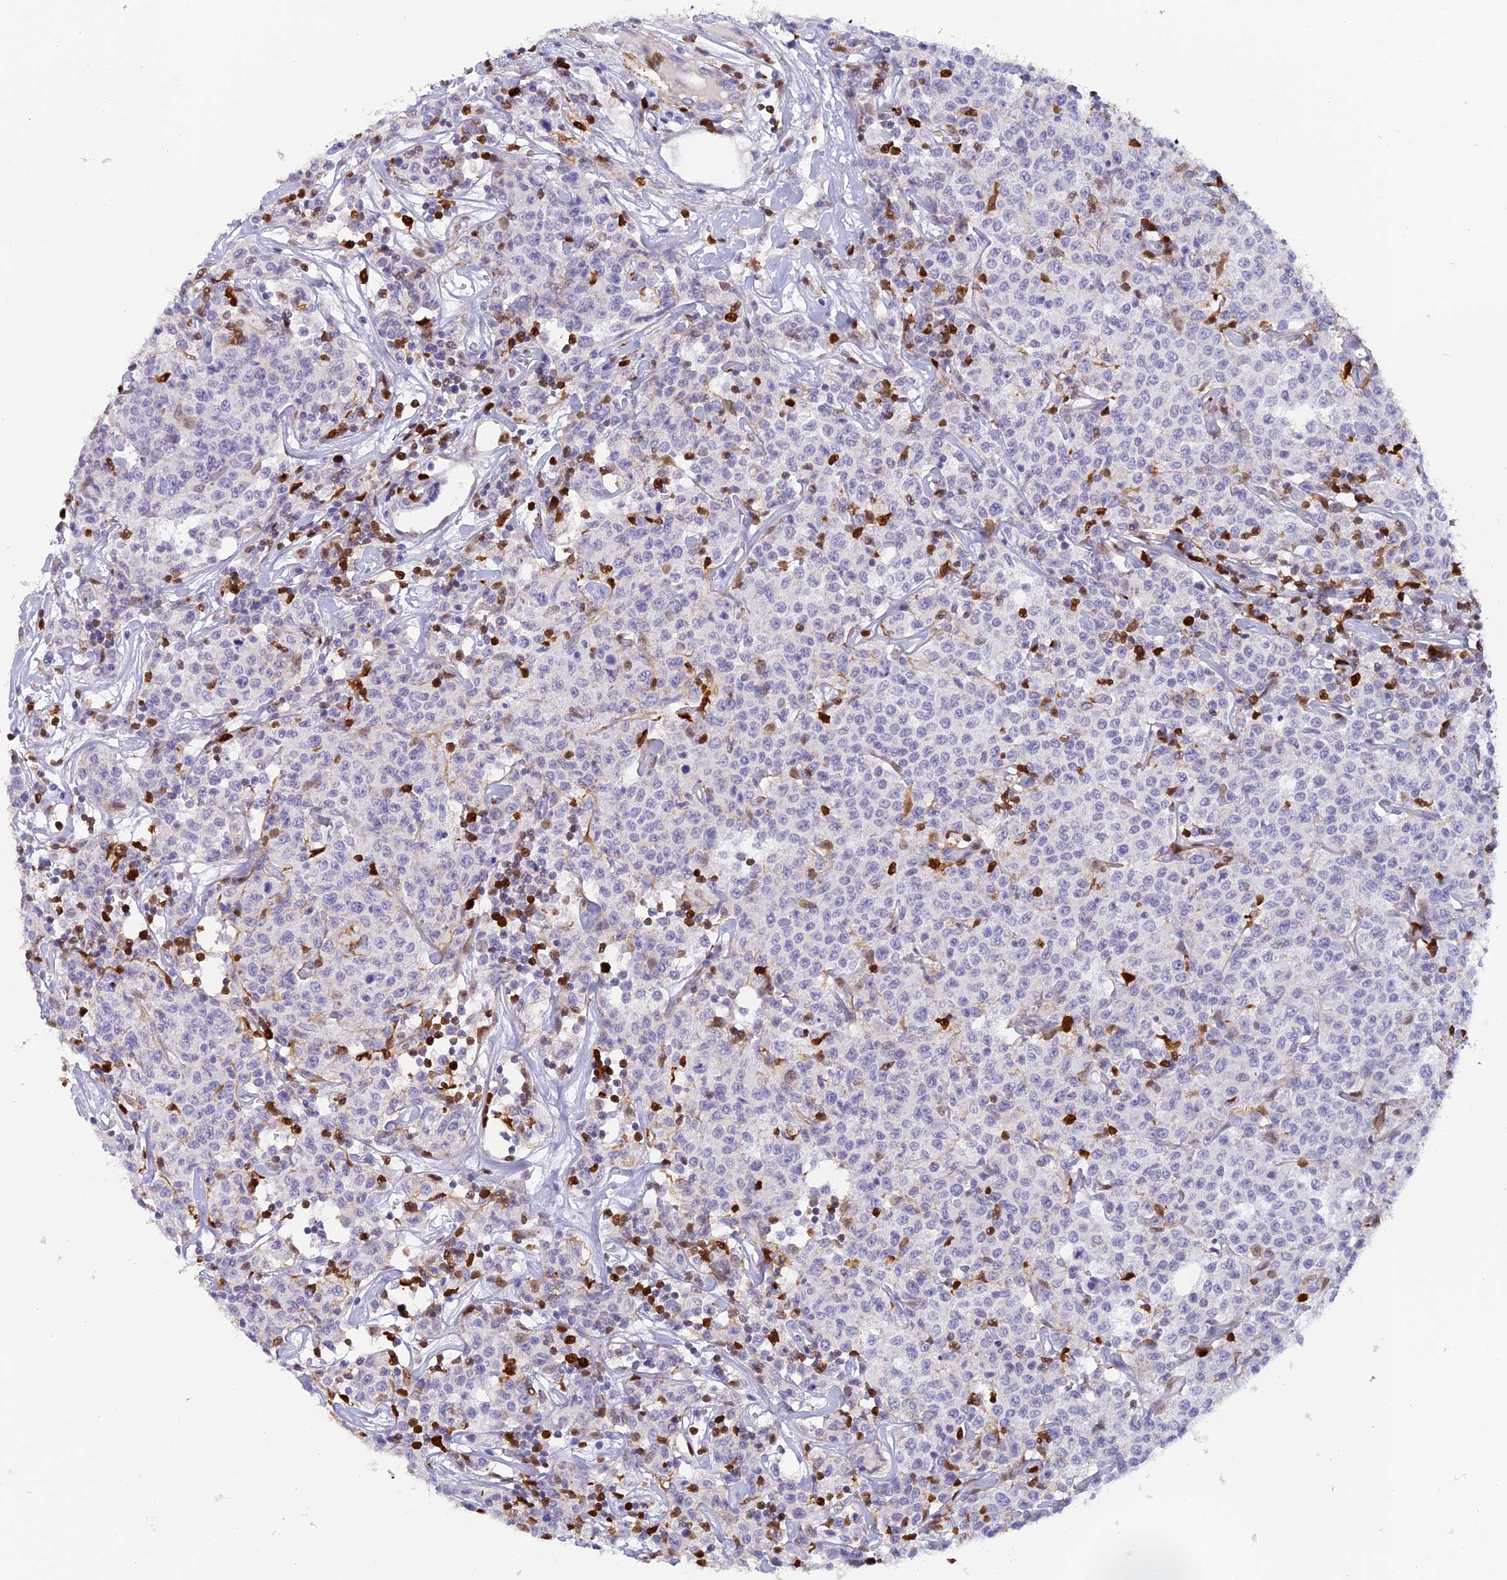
{"staining": {"intensity": "negative", "quantity": "none", "location": "none"}, "tissue": "lymphoma", "cell_type": "Tumor cells", "image_type": "cancer", "snomed": [{"axis": "morphology", "description": "Malignant lymphoma, non-Hodgkin's type, Low grade"}, {"axis": "topography", "description": "Small intestine"}], "caption": "The micrograph reveals no staining of tumor cells in malignant lymphoma, non-Hodgkin's type (low-grade).", "gene": "PGBD4", "patient": {"sex": "female", "age": 59}}